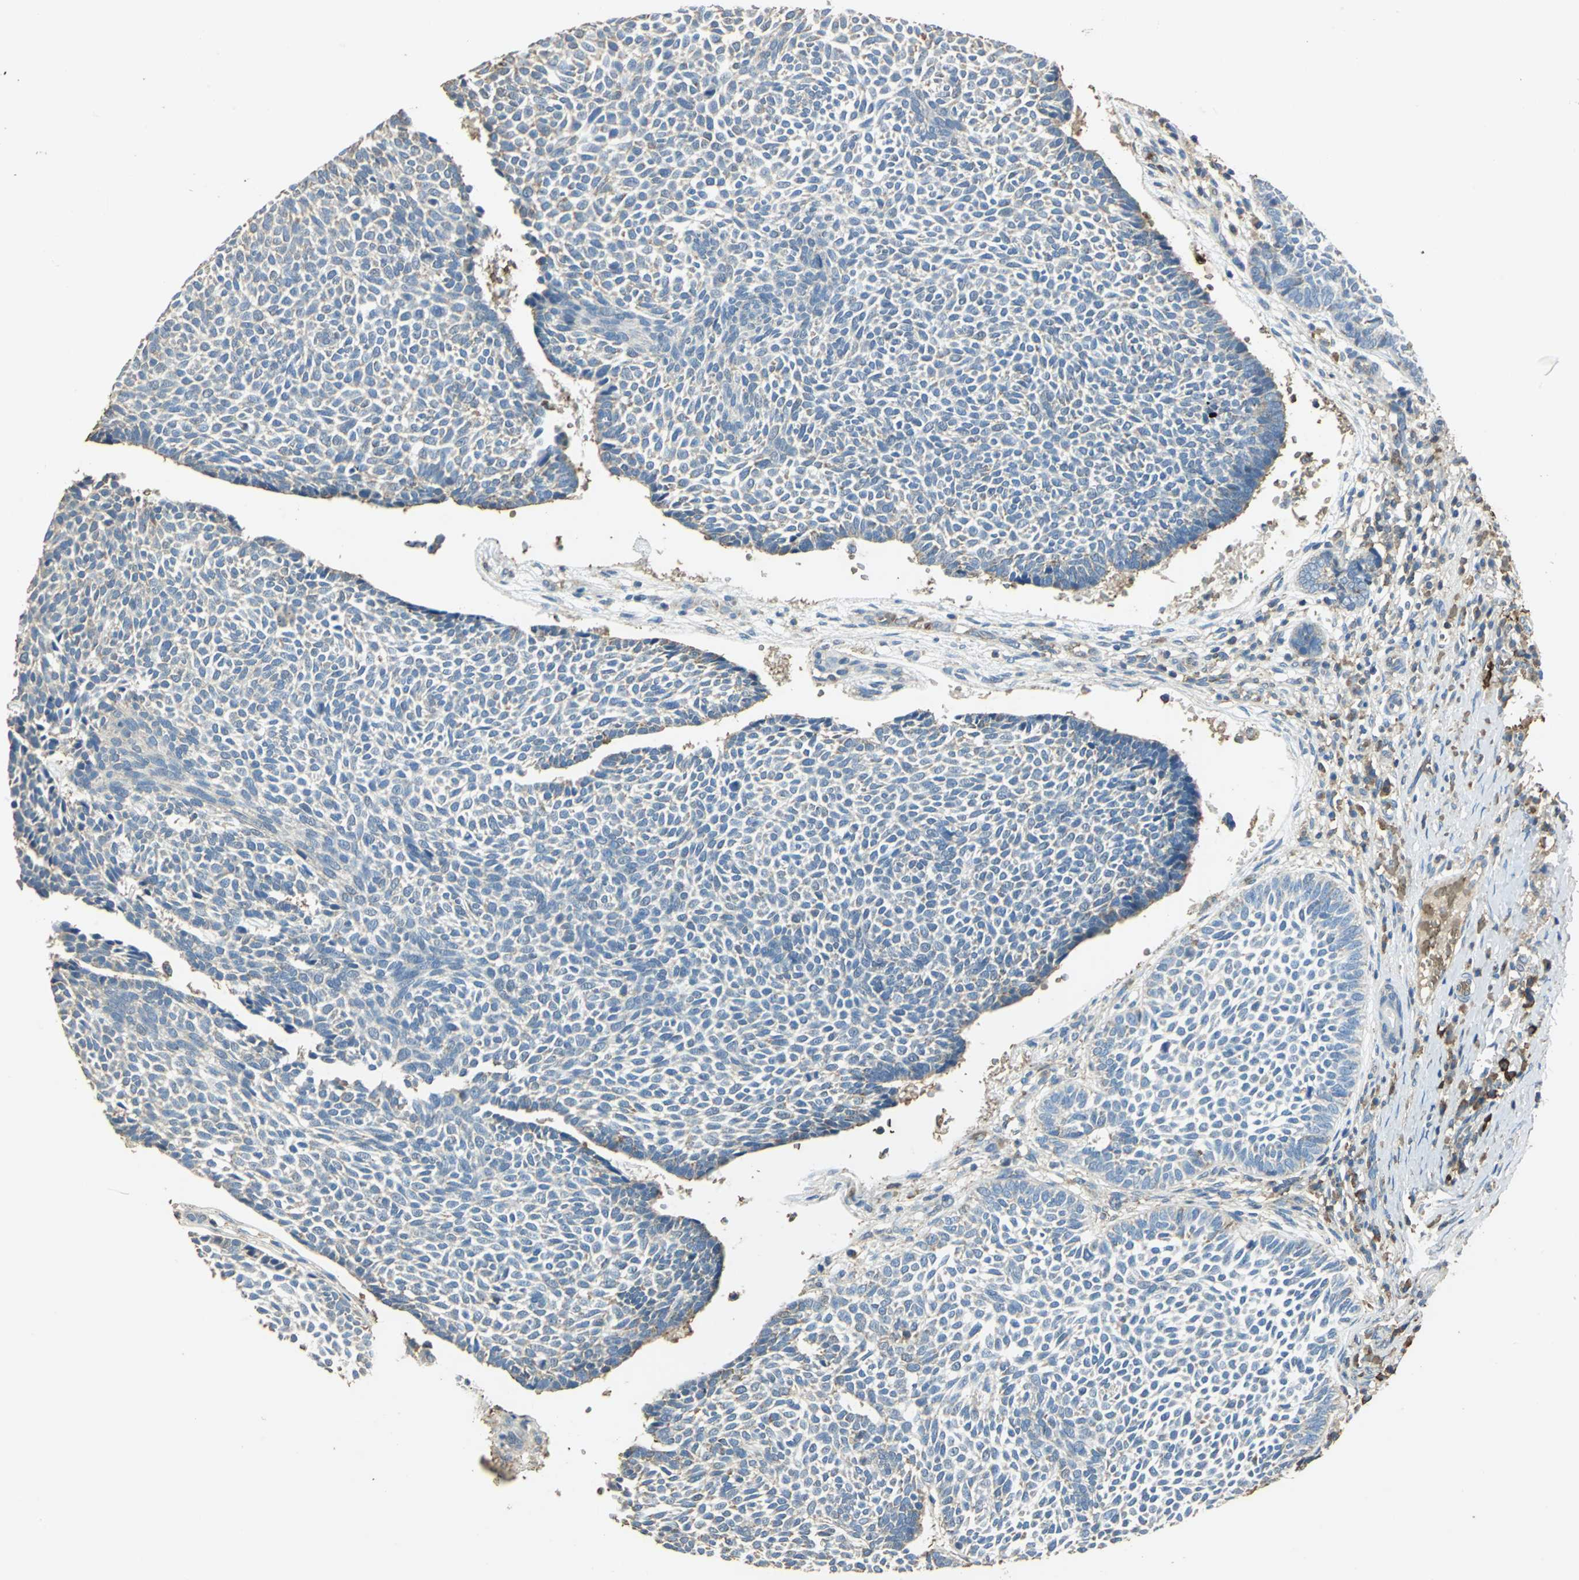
{"staining": {"intensity": "weak", "quantity": "<25%", "location": "cytoplasmic/membranous"}, "tissue": "skin cancer", "cell_type": "Tumor cells", "image_type": "cancer", "snomed": [{"axis": "morphology", "description": "Normal tissue, NOS"}, {"axis": "morphology", "description": "Basal cell carcinoma"}, {"axis": "topography", "description": "Skin"}], "caption": "Basal cell carcinoma (skin) stained for a protein using IHC shows no expression tumor cells.", "gene": "TRAPPC2", "patient": {"sex": "male", "age": 87}}